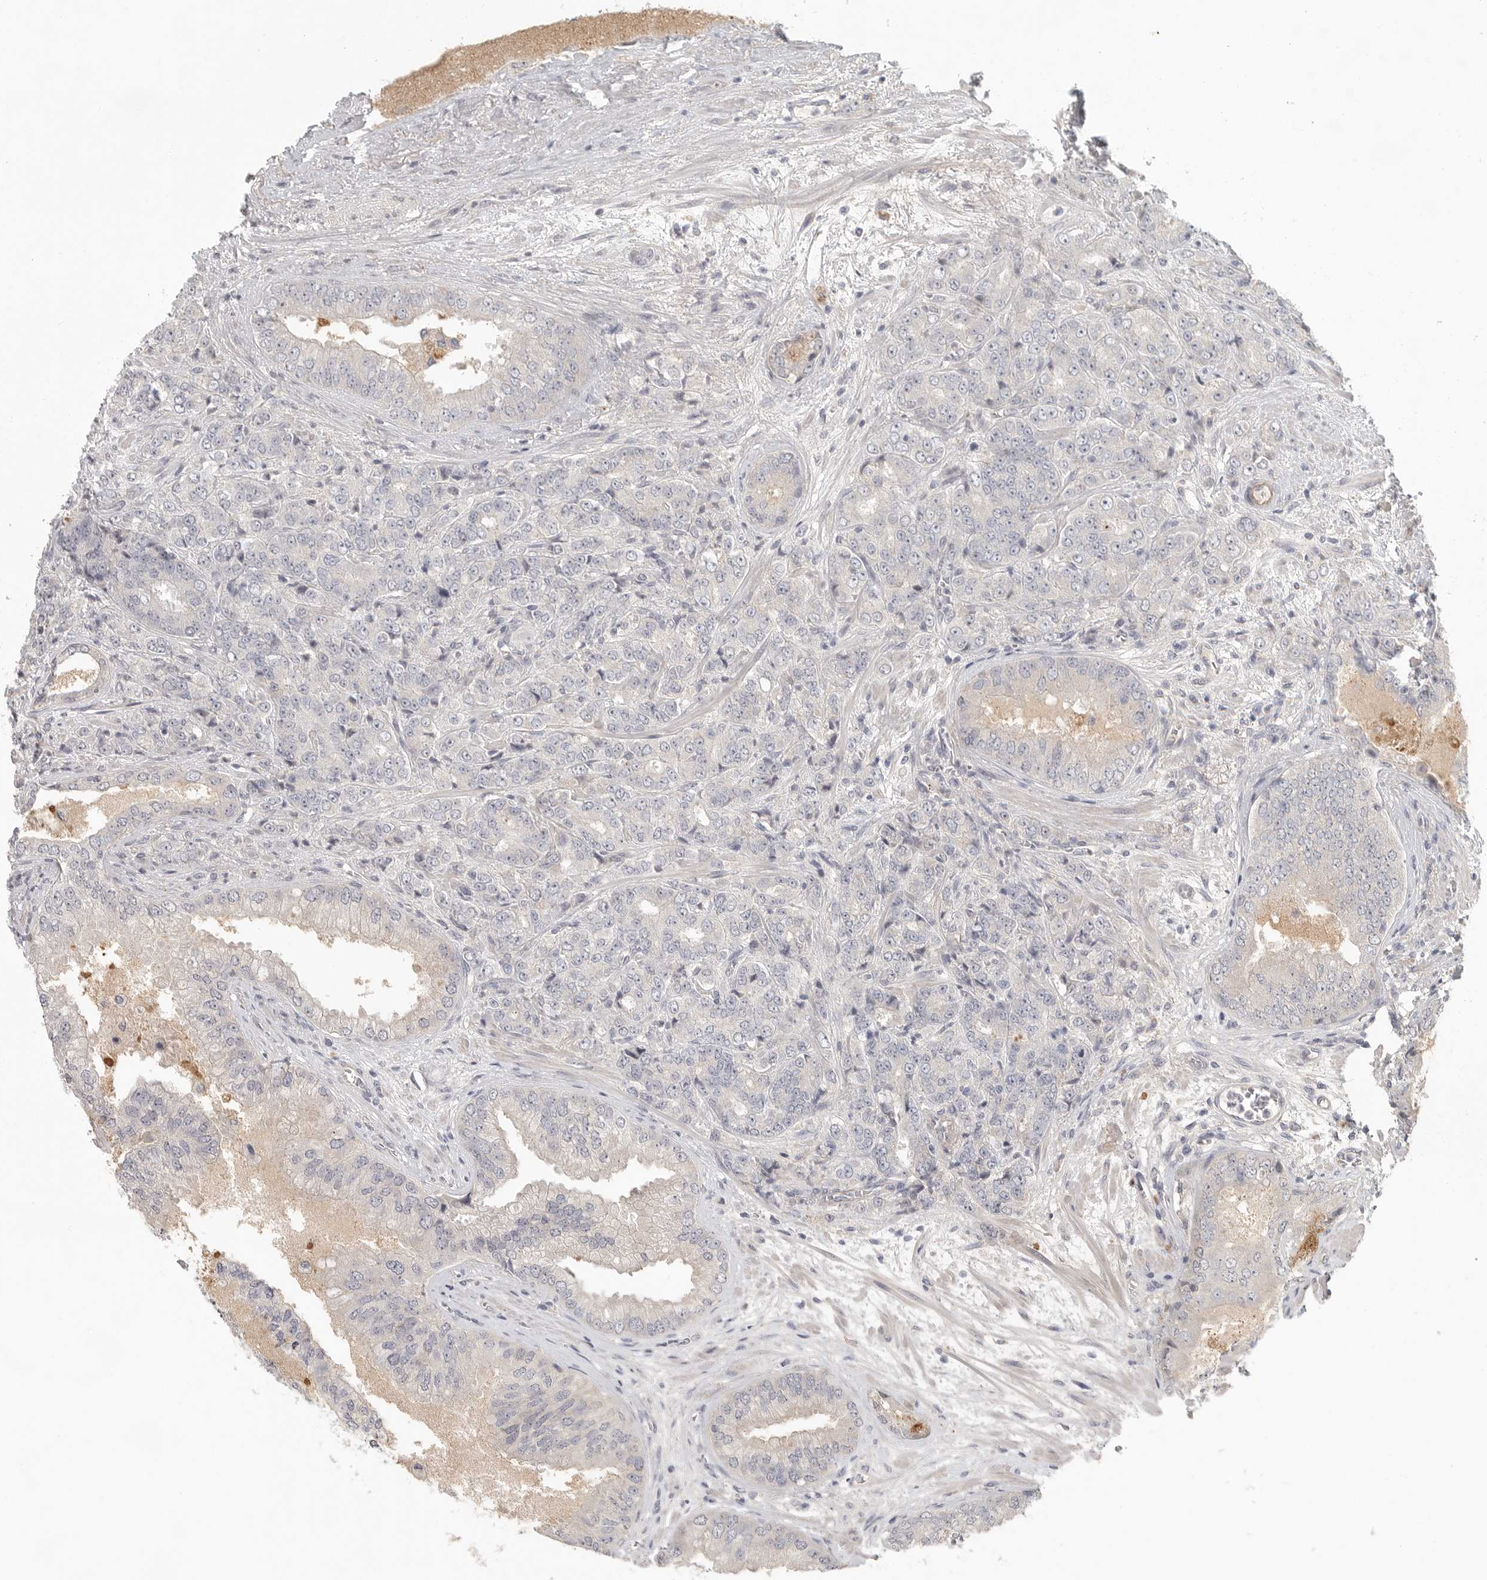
{"staining": {"intensity": "negative", "quantity": "none", "location": "none"}, "tissue": "prostate cancer", "cell_type": "Tumor cells", "image_type": "cancer", "snomed": [{"axis": "morphology", "description": "Adenocarcinoma, High grade"}, {"axis": "topography", "description": "Prostate"}], "caption": "IHC of human prostate high-grade adenocarcinoma demonstrates no expression in tumor cells.", "gene": "HDAC6", "patient": {"sex": "male", "age": 58}}